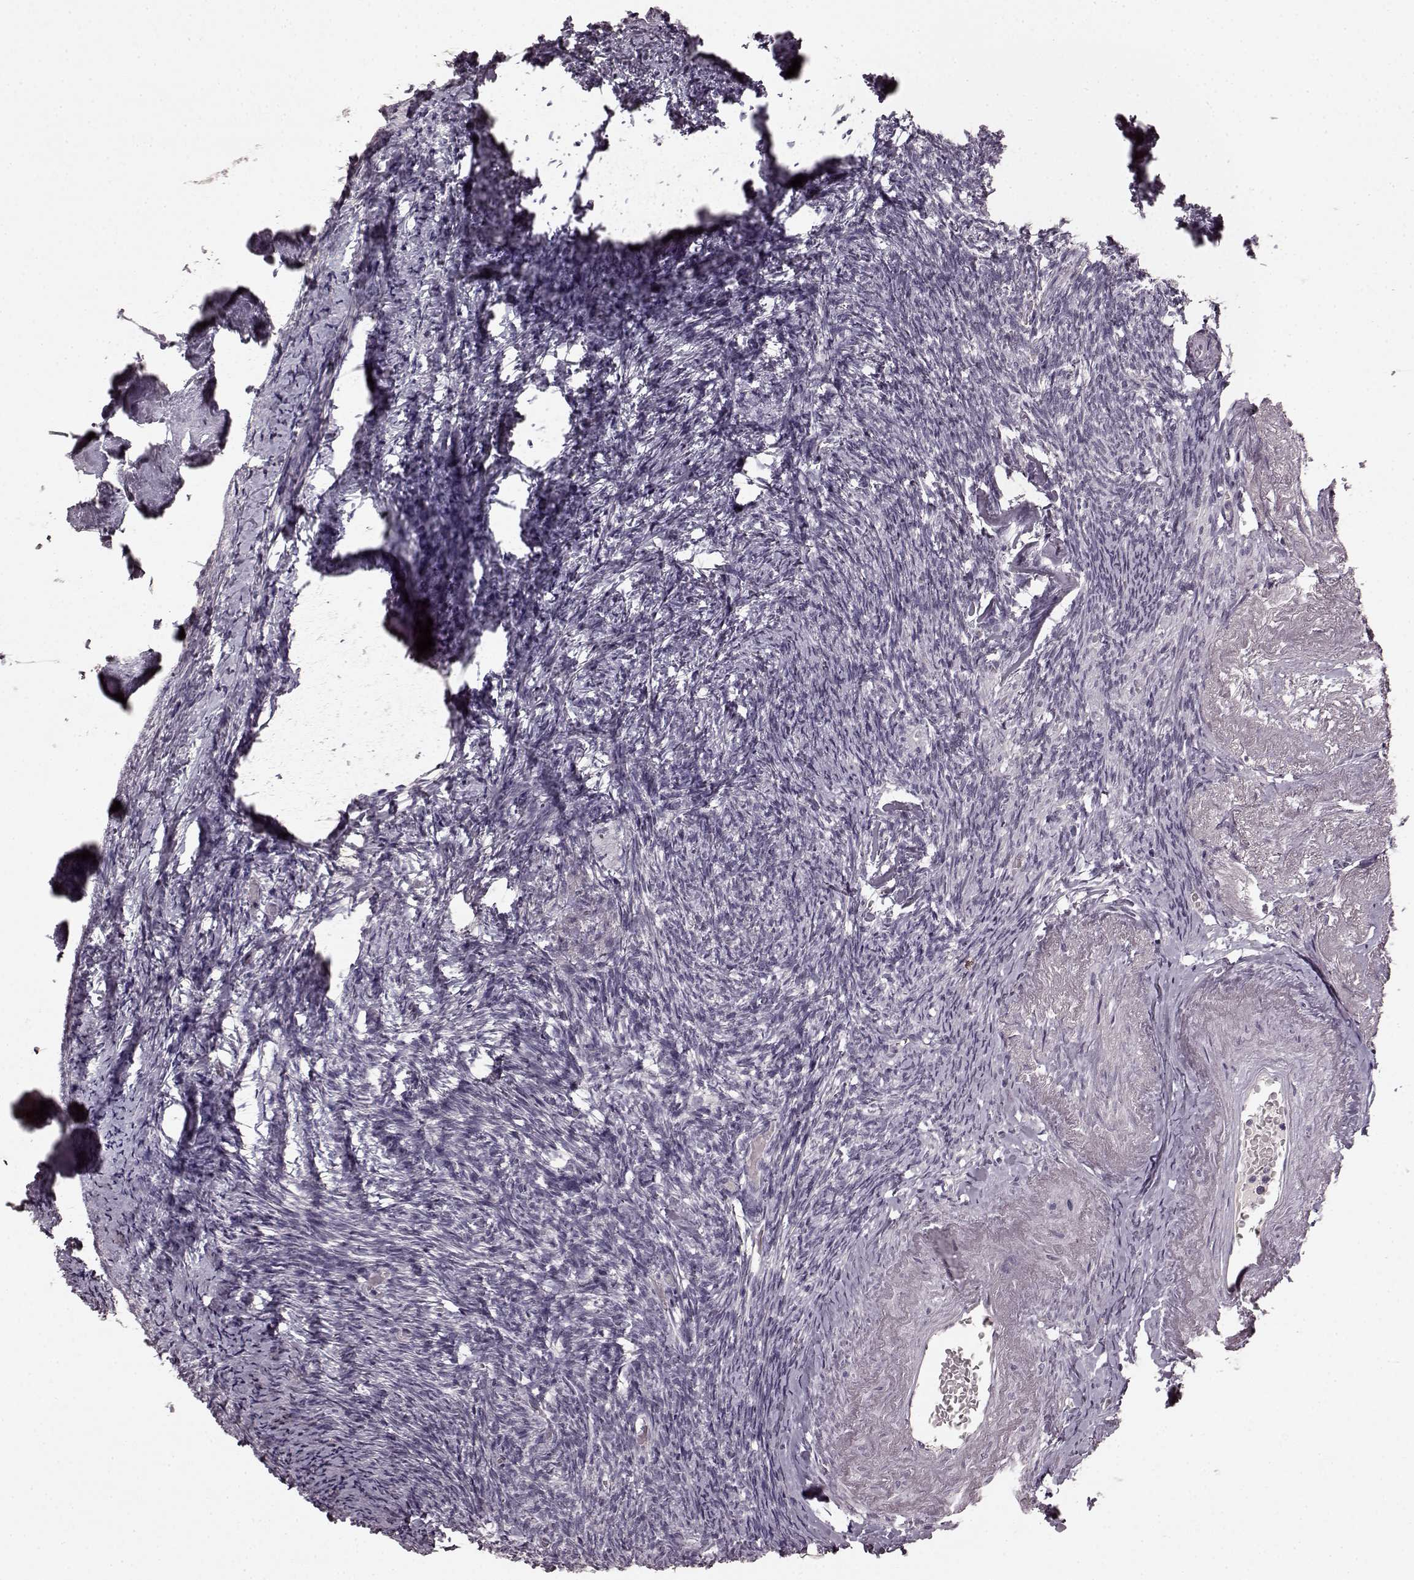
{"staining": {"intensity": "negative", "quantity": "none", "location": "none"}, "tissue": "ovary", "cell_type": "Ovarian stroma cells", "image_type": "normal", "snomed": [{"axis": "morphology", "description": "Normal tissue, NOS"}, {"axis": "topography", "description": "Ovary"}], "caption": "Ovary stained for a protein using IHC demonstrates no staining ovarian stroma cells.", "gene": "CCNA2", "patient": {"sex": "female", "age": 72}}